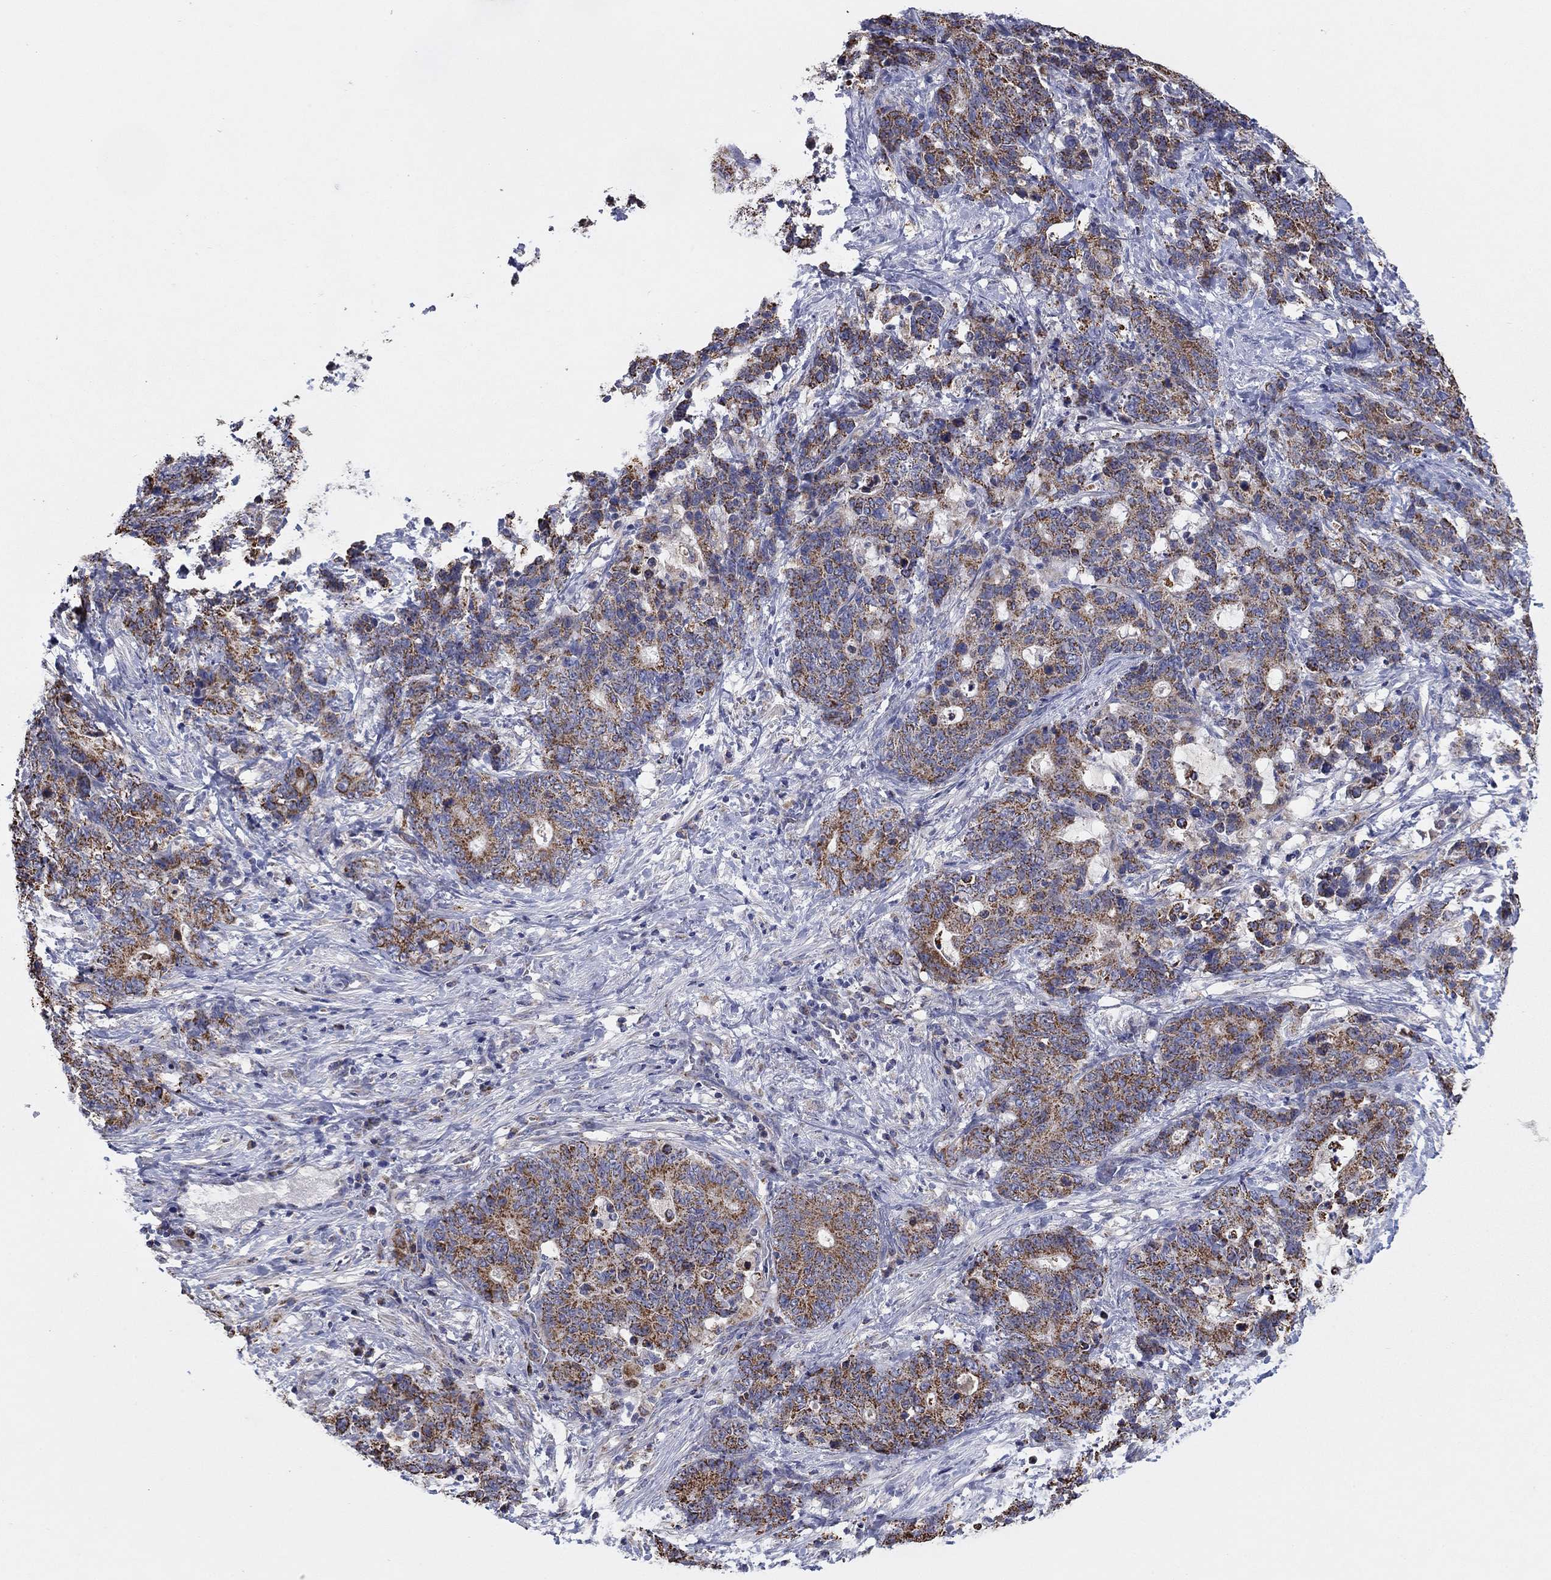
{"staining": {"intensity": "moderate", "quantity": ">75%", "location": "cytoplasmic/membranous"}, "tissue": "stomach cancer", "cell_type": "Tumor cells", "image_type": "cancer", "snomed": [{"axis": "morphology", "description": "Normal tissue, NOS"}, {"axis": "morphology", "description": "Adenocarcinoma, NOS"}, {"axis": "topography", "description": "Stomach"}], "caption": "Protein staining of stomach adenocarcinoma tissue shows moderate cytoplasmic/membranous positivity in approximately >75% of tumor cells.", "gene": "HPS5", "patient": {"sex": "female", "age": 64}}